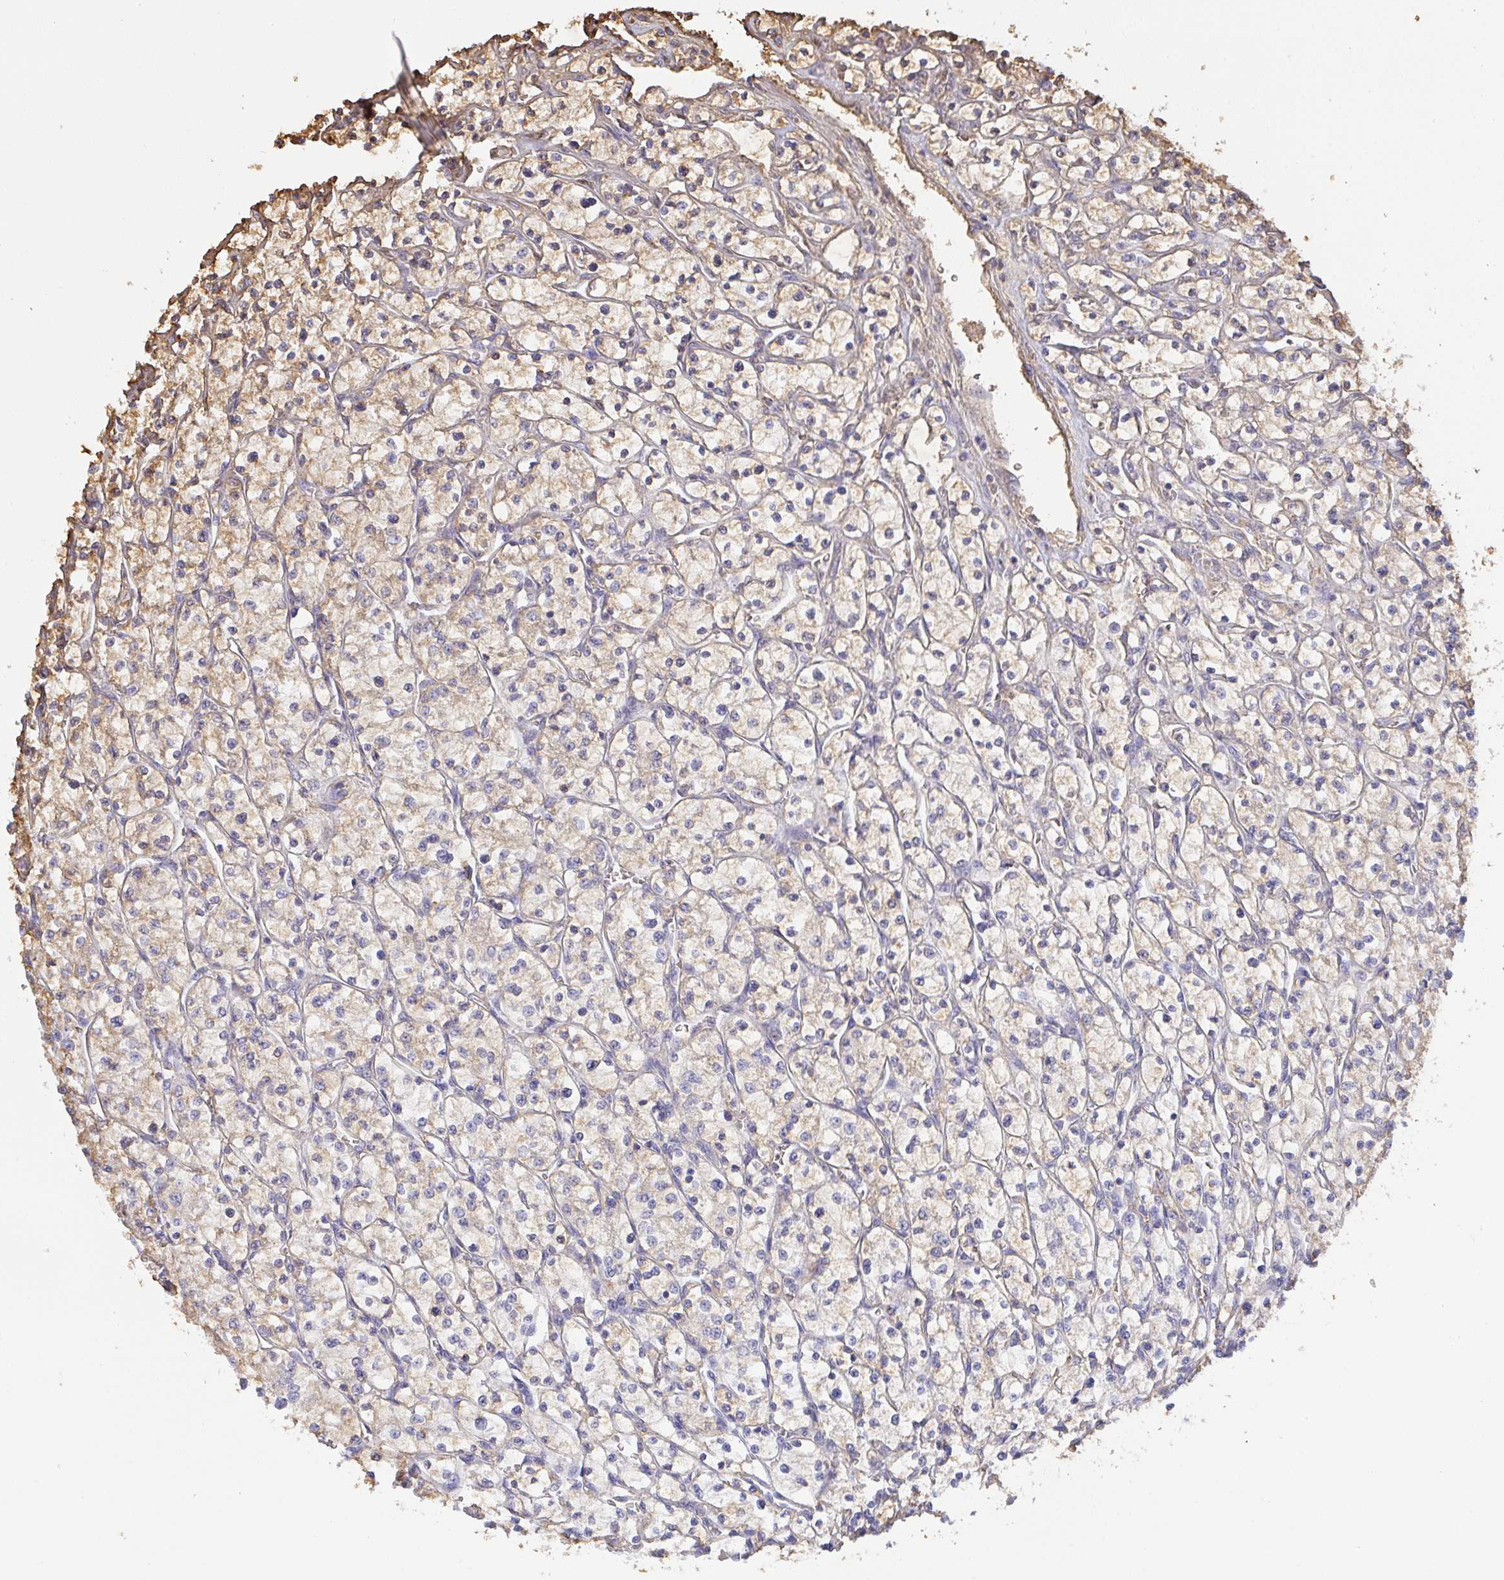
{"staining": {"intensity": "weak", "quantity": "<25%", "location": "cytoplasmic/membranous"}, "tissue": "renal cancer", "cell_type": "Tumor cells", "image_type": "cancer", "snomed": [{"axis": "morphology", "description": "Adenocarcinoma, NOS"}, {"axis": "topography", "description": "Kidney"}], "caption": "IHC image of renal cancer stained for a protein (brown), which exhibits no staining in tumor cells.", "gene": "SMYD5", "patient": {"sex": "female", "age": 64}}